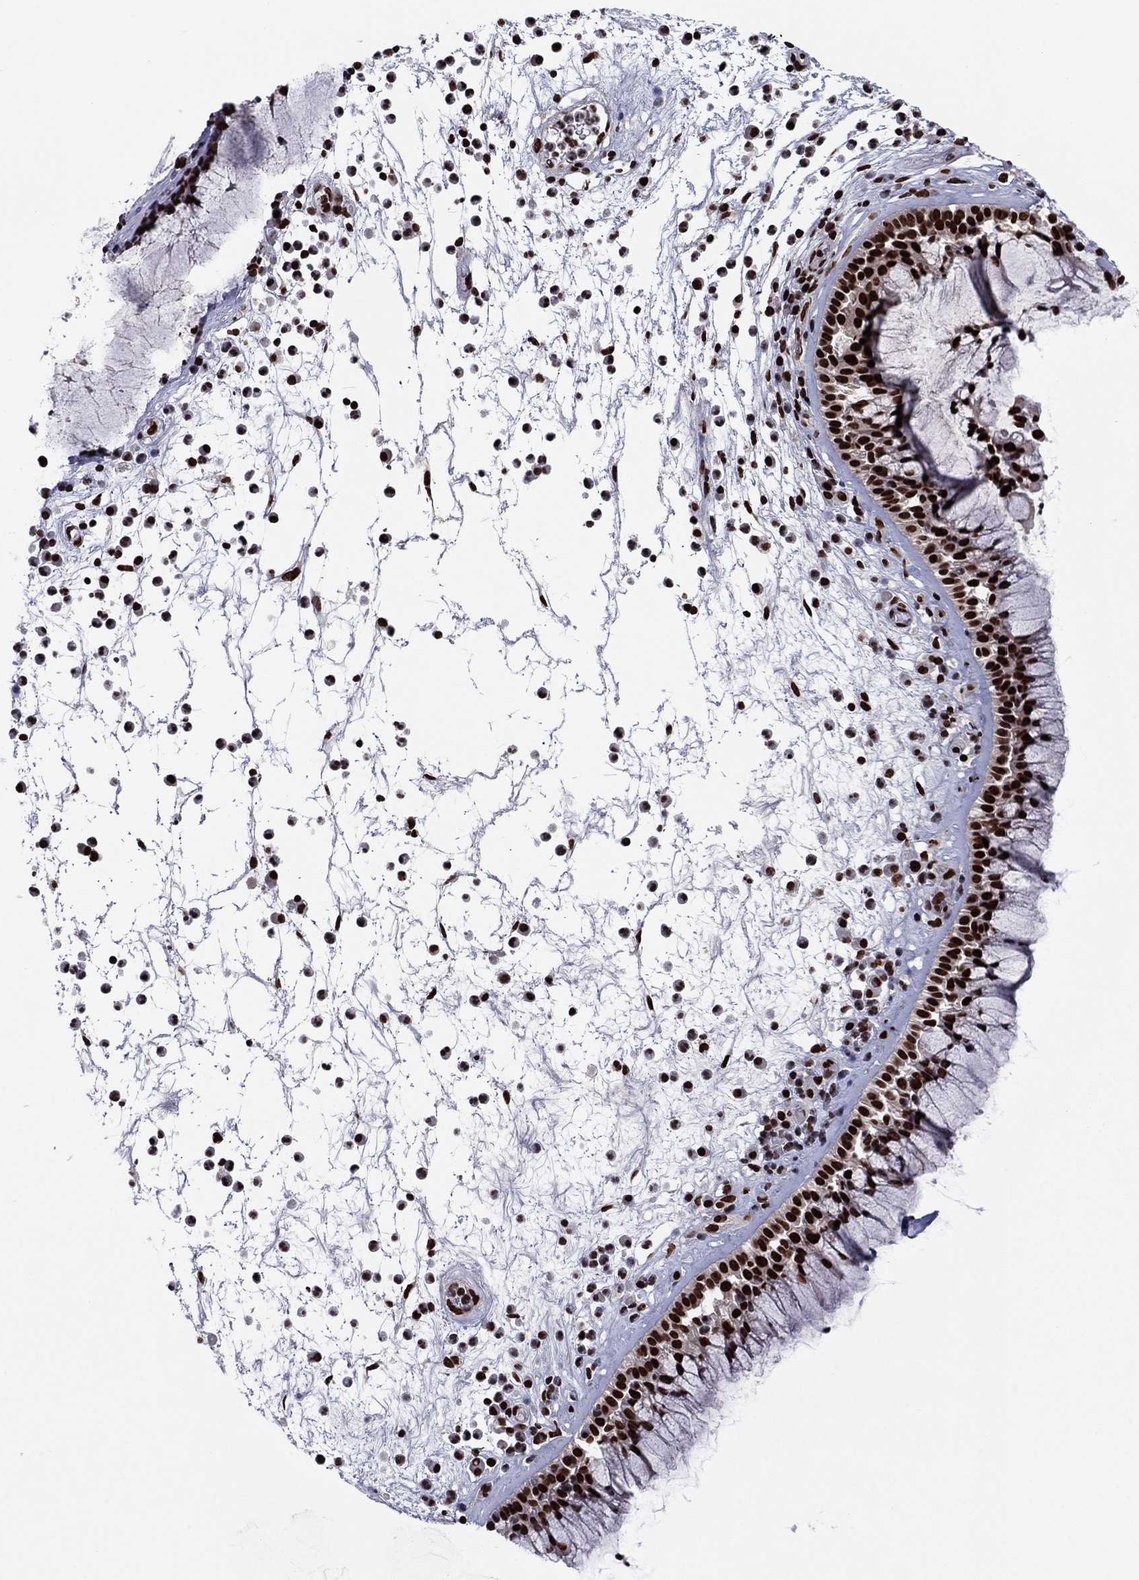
{"staining": {"intensity": "strong", "quantity": ">75%", "location": "nuclear"}, "tissue": "nasopharynx", "cell_type": "Respiratory epithelial cells", "image_type": "normal", "snomed": [{"axis": "morphology", "description": "Normal tissue, NOS"}, {"axis": "topography", "description": "Nasopharynx"}], "caption": "Protein expression analysis of normal human nasopharynx reveals strong nuclear positivity in about >75% of respiratory epithelial cells. The staining was performed using DAB (3,3'-diaminobenzidine), with brown indicating positive protein expression. Nuclei are stained blue with hematoxylin.", "gene": "USP54", "patient": {"sex": "male", "age": 77}}